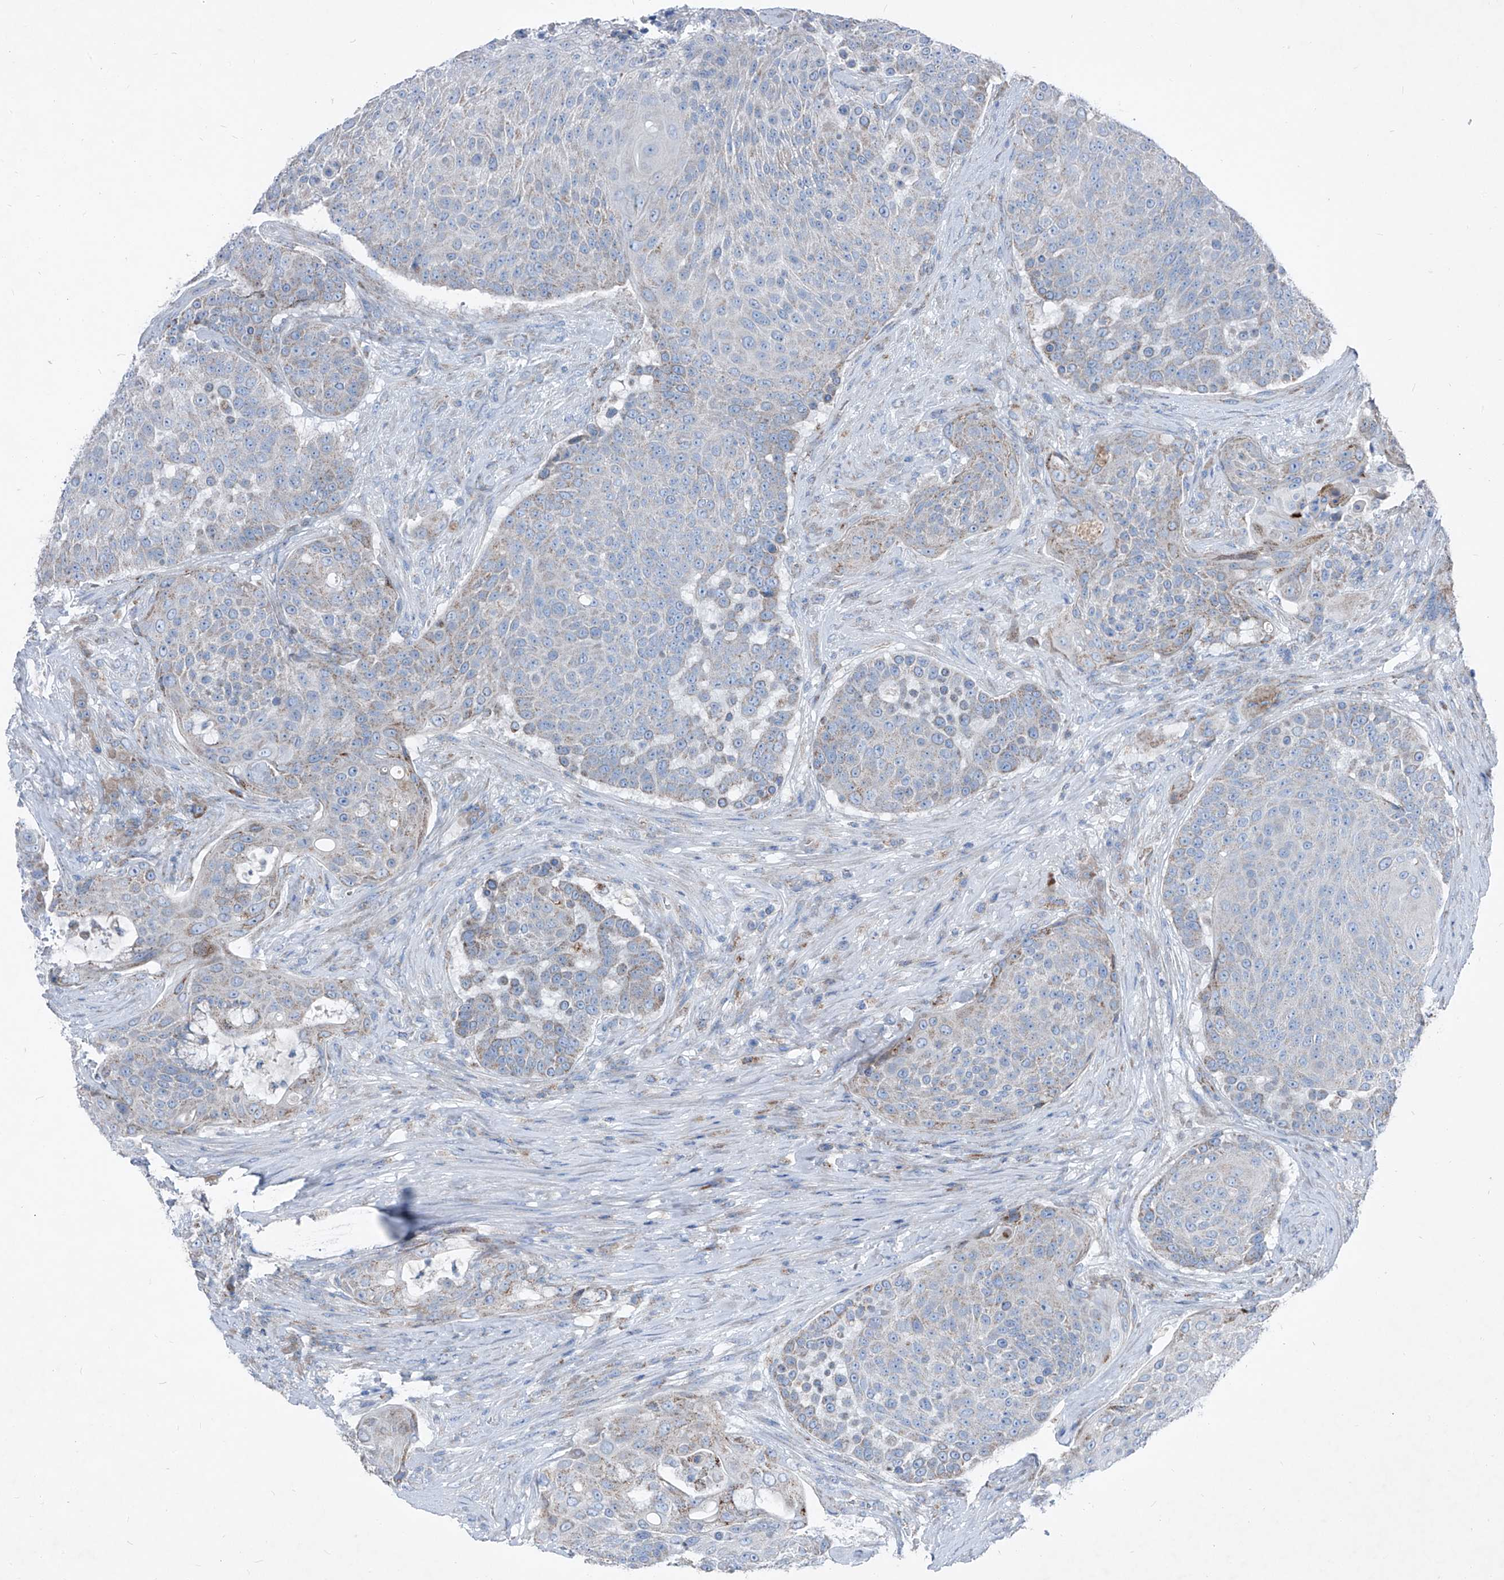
{"staining": {"intensity": "weak", "quantity": "<25%", "location": "cytoplasmic/membranous"}, "tissue": "urothelial cancer", "cell_type": "Tumor cells", "image_type": "cancer", "snomed": [{"axis": "morphology", "description": "Urothelial carcinoma, High grade"}, {"axis": "topography", "description": "Urinary bladder"}], "caption": "Immunohistochemistry micrograph of urothelial cancer stained for a protein (brown), which displays no expression in tumor cells. (Brightfield microscopy of DAB immunohistochemistry (IHC) at high magnification).", "gene": "AGPS", "patient": {"sex": "female", "age": 63}}